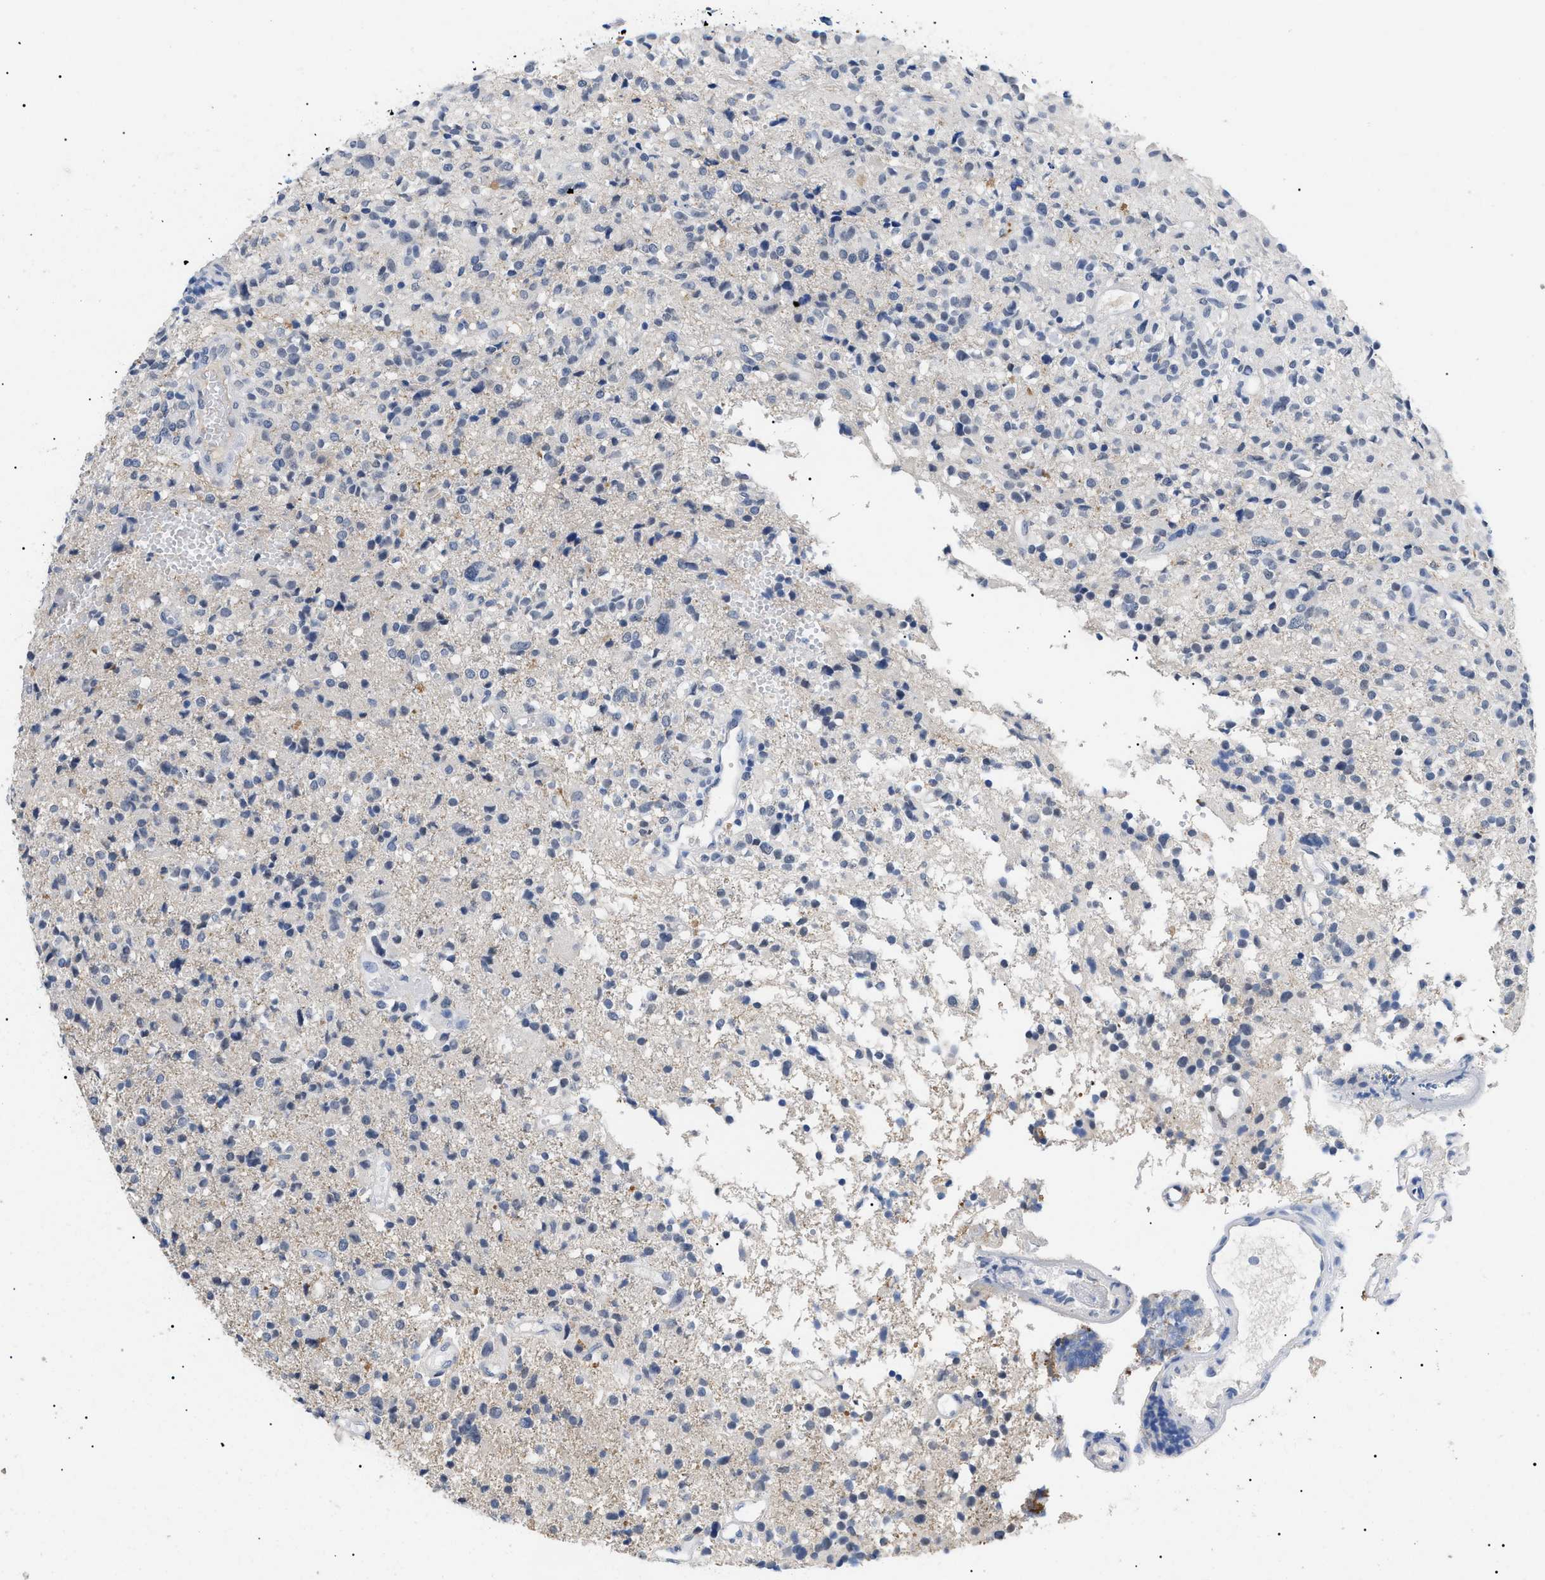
{"staining": {"intensity": "negative", "quantity": "none", "location": "none"}, "tissue": "glioma", "cell_type": "Tumor cells", "image_type": "cancer", "snomed": [{"axis": "morphology", "description": "Glioma, malignant, High grade"}, {"axis": "topography", "description": "Brain"}], "caption": "Immunohistochemistry of human malignant glioma (high-grade) reveals no expression in tumor cells.", "gene": "PRRT2", "patient": {"sex": "female", "age": 59}}